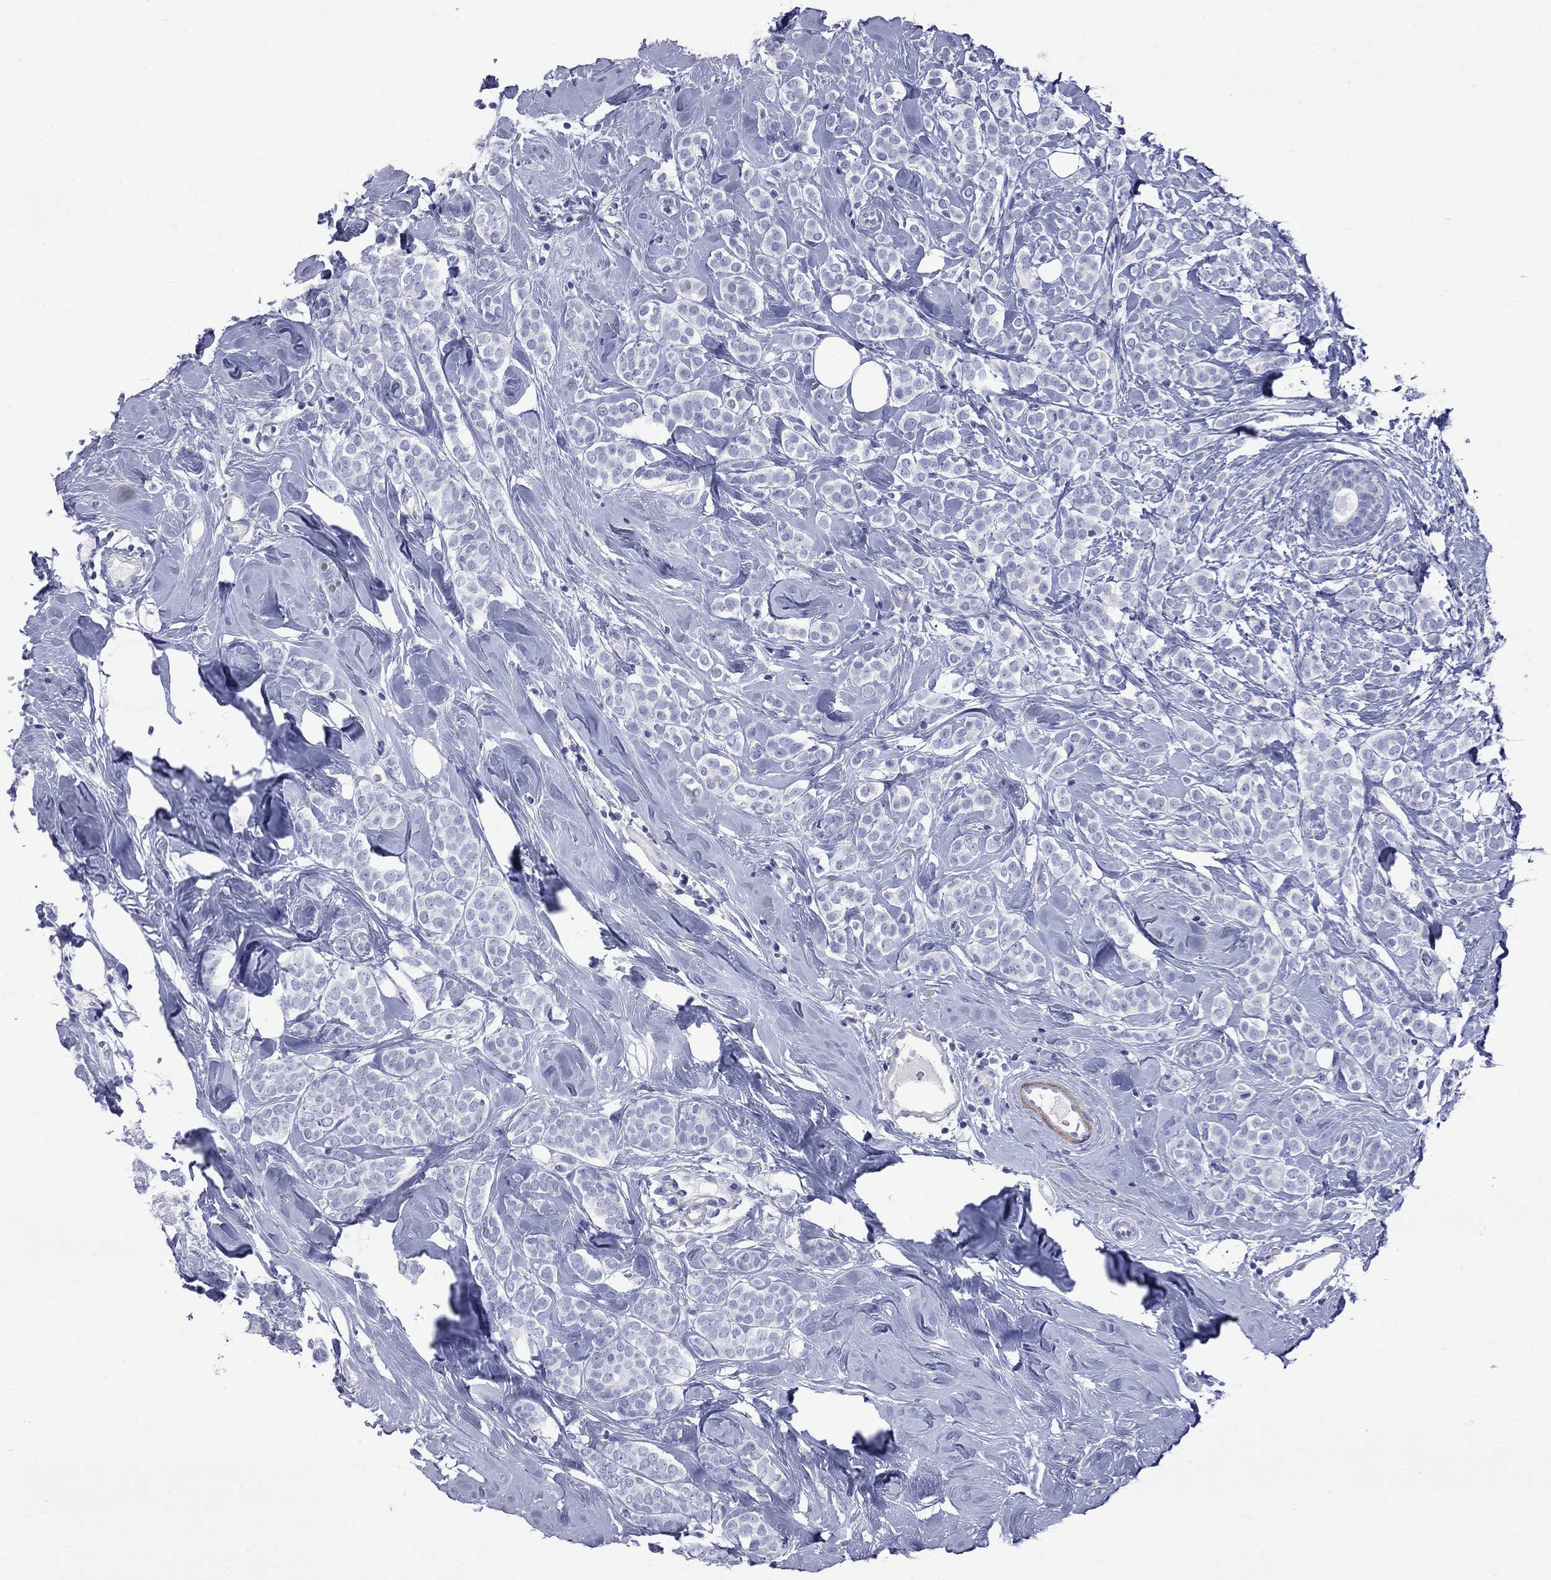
{"staining": {"intensity": "negative", "quantity": "none", "location": "none"}, "tissue": "breast cancer", "cell_type": "Tumor cells", "image_type": "cancer", "snomed": [{"axis": "morphology", "description": "Lobular carcinoma"}, {"axis": "topography", "description": "Breast"}], "caption": "Tumor cells show no significant protein staining in breast cancer.", "gene": "S100A3", "patient": {"sex": "female", "age": 49}}